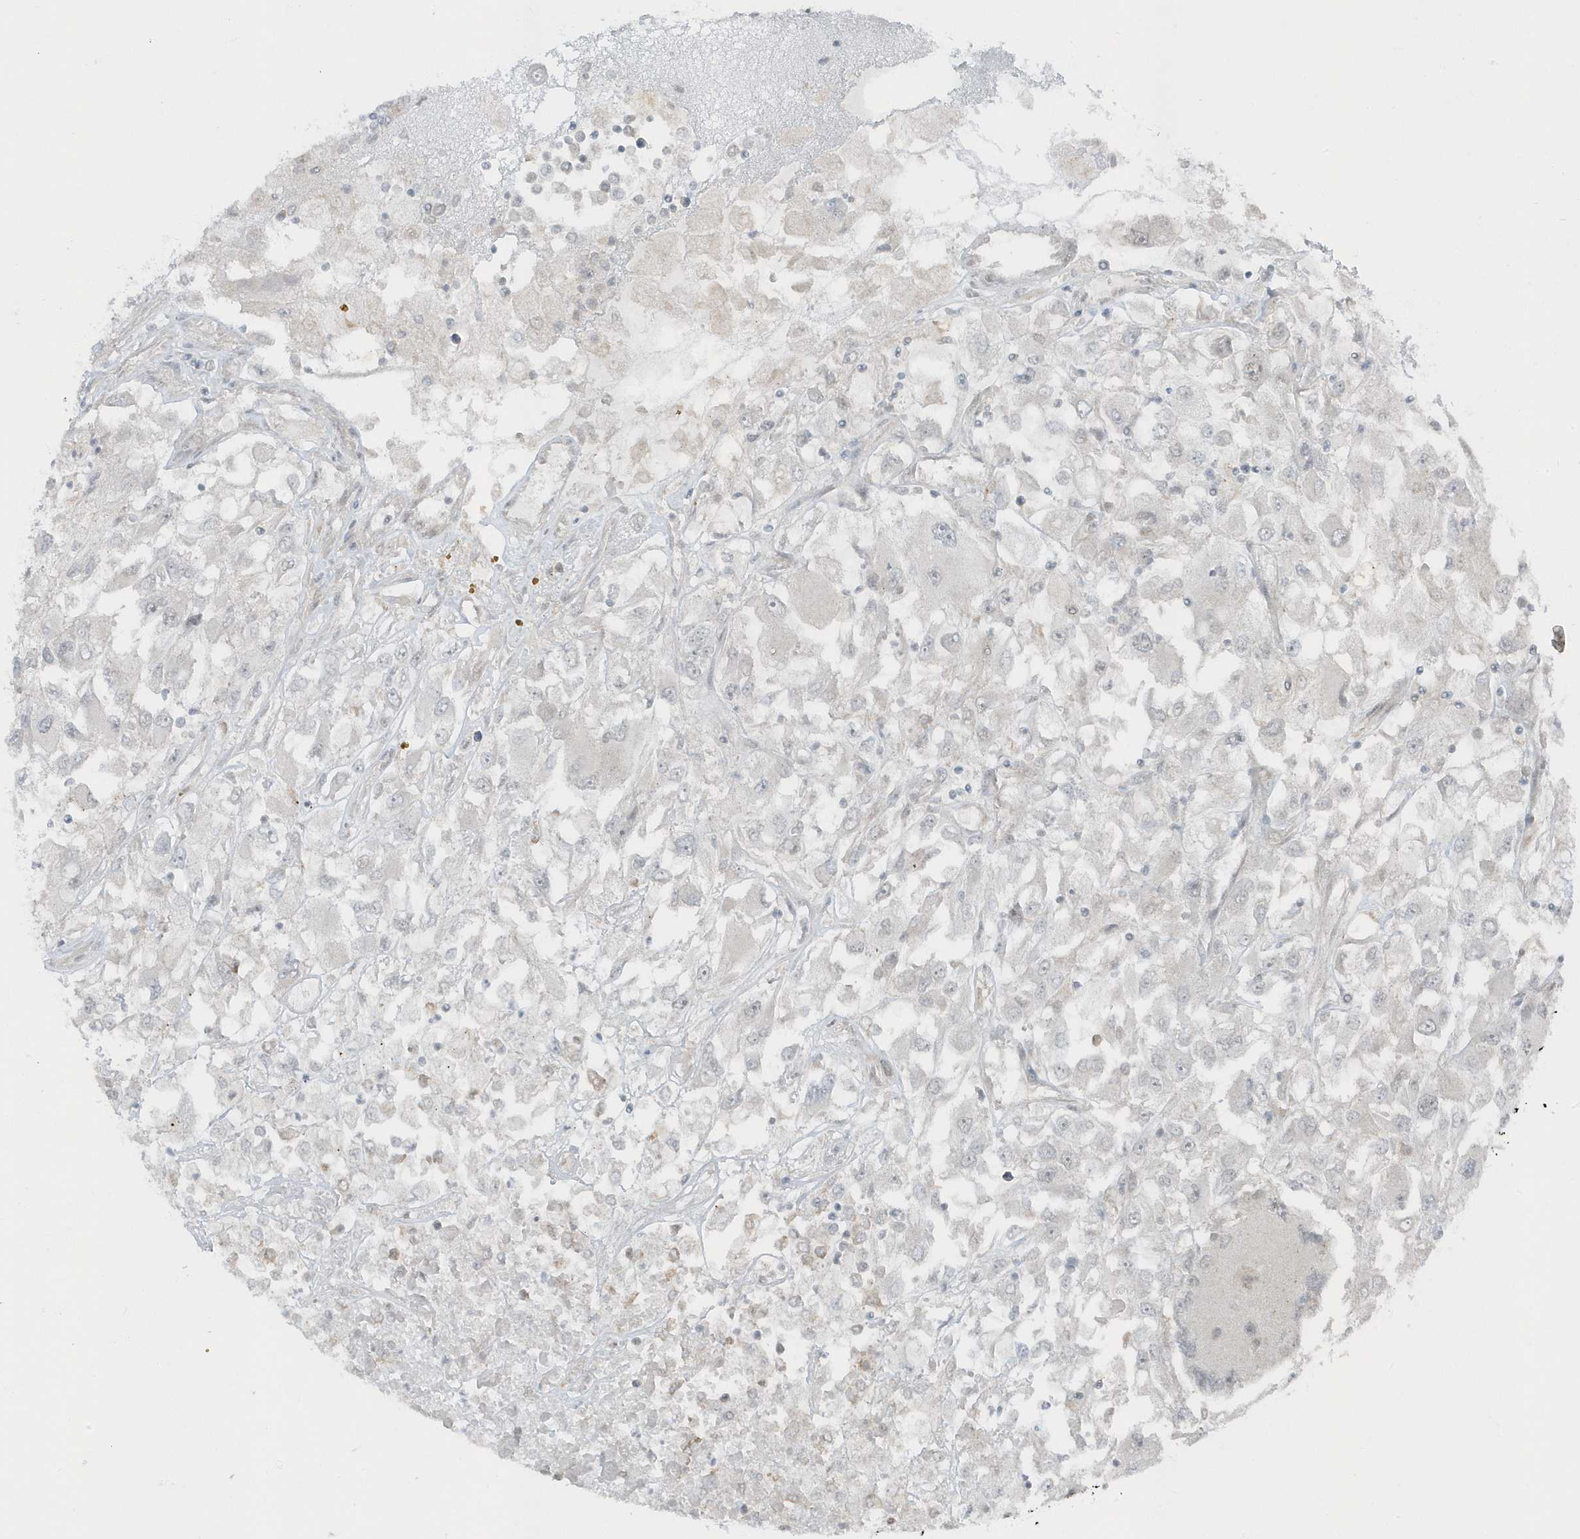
{"staining": {"intensity": "negative", "quantity": "none", "location": "none"}, "tissue": "renal cancer", "cell_type": "Tumor cells", "image_type": "cancer", "snomed": [{"axis": "morphology", "description": "Adenocarcinoma, NOS"}, {"axis": "topography", "description": "Kidney"}], "caption": "Immunohistochemistry (IHC) image of neoplastic tissue: human renal cancer (adenocarcinoma) stained with DAB exhibits no significant protein positivity in tumor cells.", "gene": "PARD3B", "patient": {"sex": "female", "age": 52}}